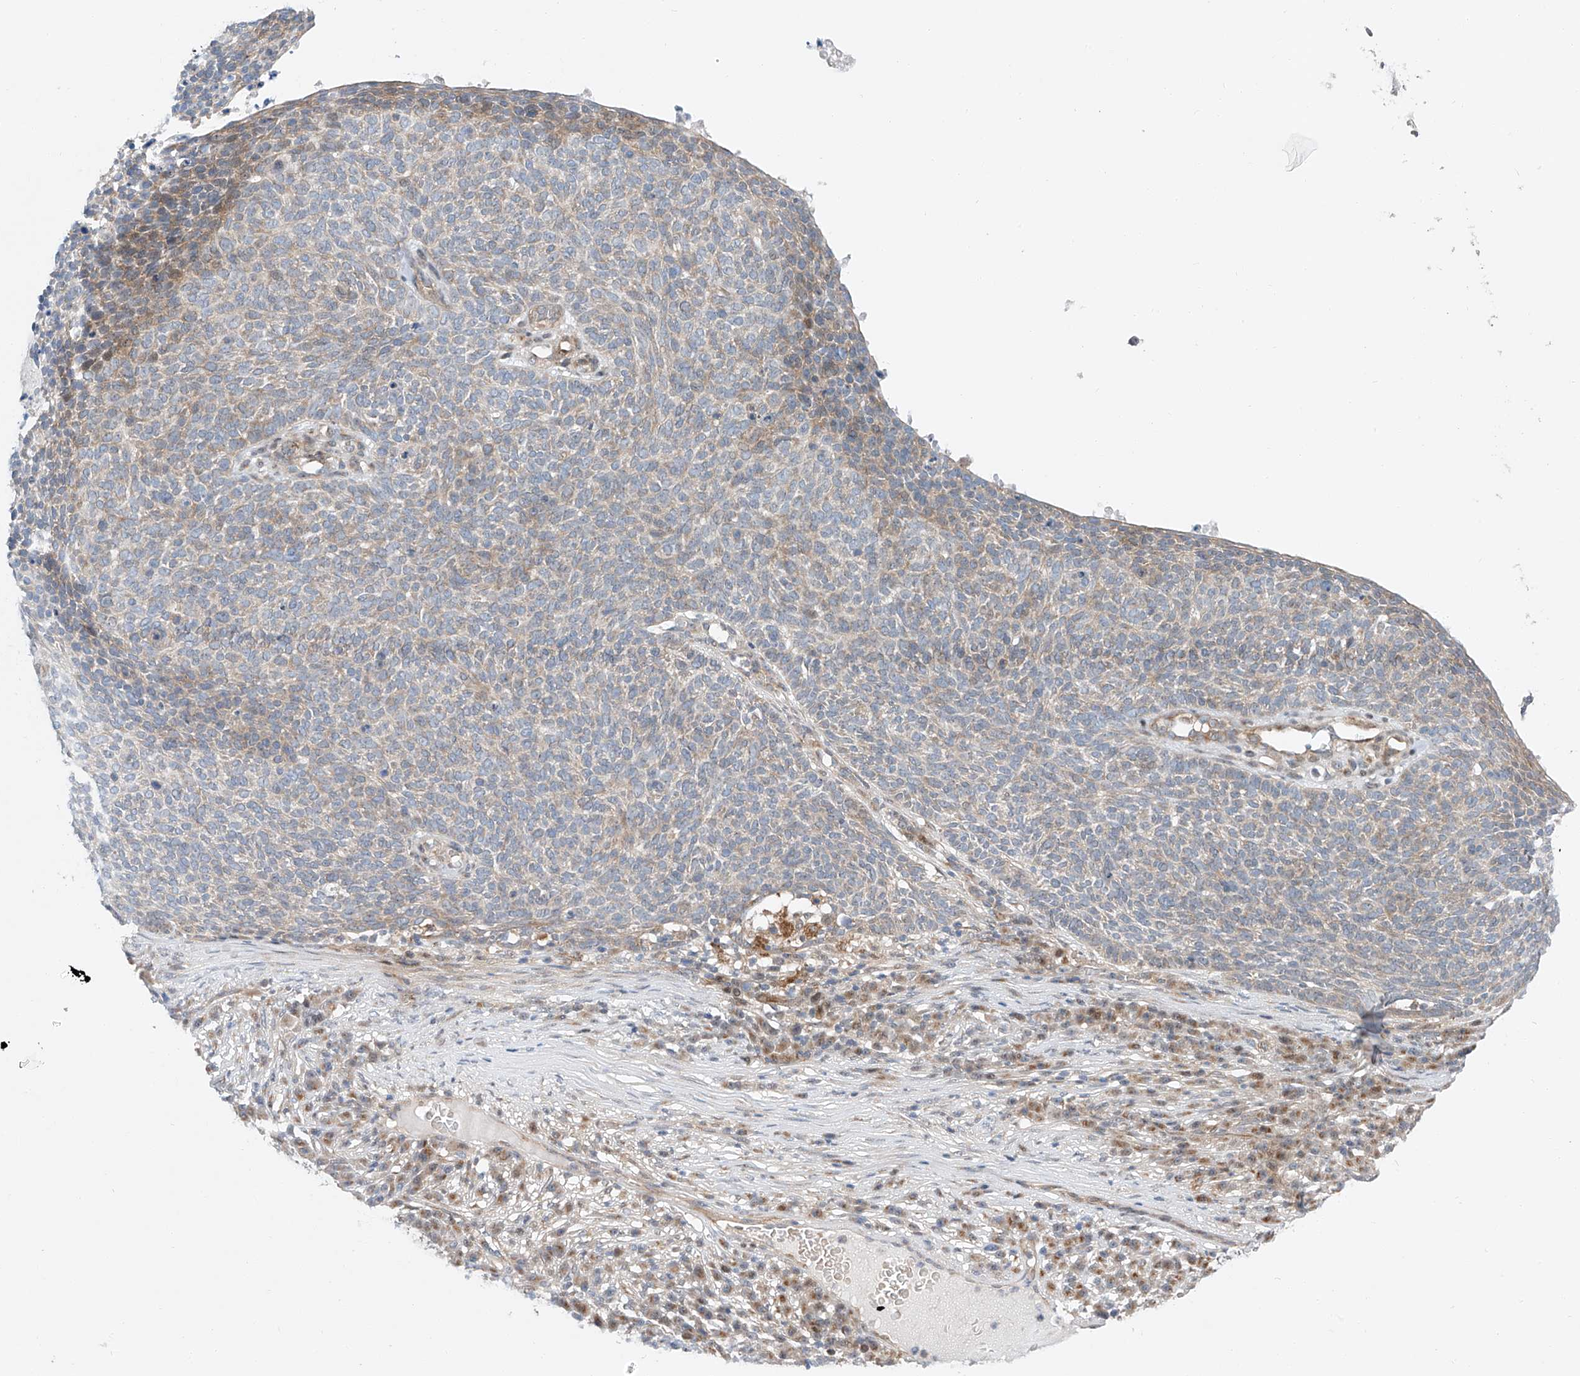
{"staining": {"intensity": "weak", "quantity": "<25%", "location": "cytoplasmic/membranous"}, "tissue": "skin cancer", "cell_type": "Tumor cells", "image_type": "cancer", "snomed": [{"axis": "morphology", "description": "Squamous cell carcinoma, NOS"}, {"axis": "topography", "description": "Skin"}], "caption": "High power microscopy photomicrograph of an immunohistochemistry image of squamous cell carcinoma (skin), revealing no significant expression in tumor cells.", "gene": "CLDND1", "patient": {"sex": "female", "age": 90}}